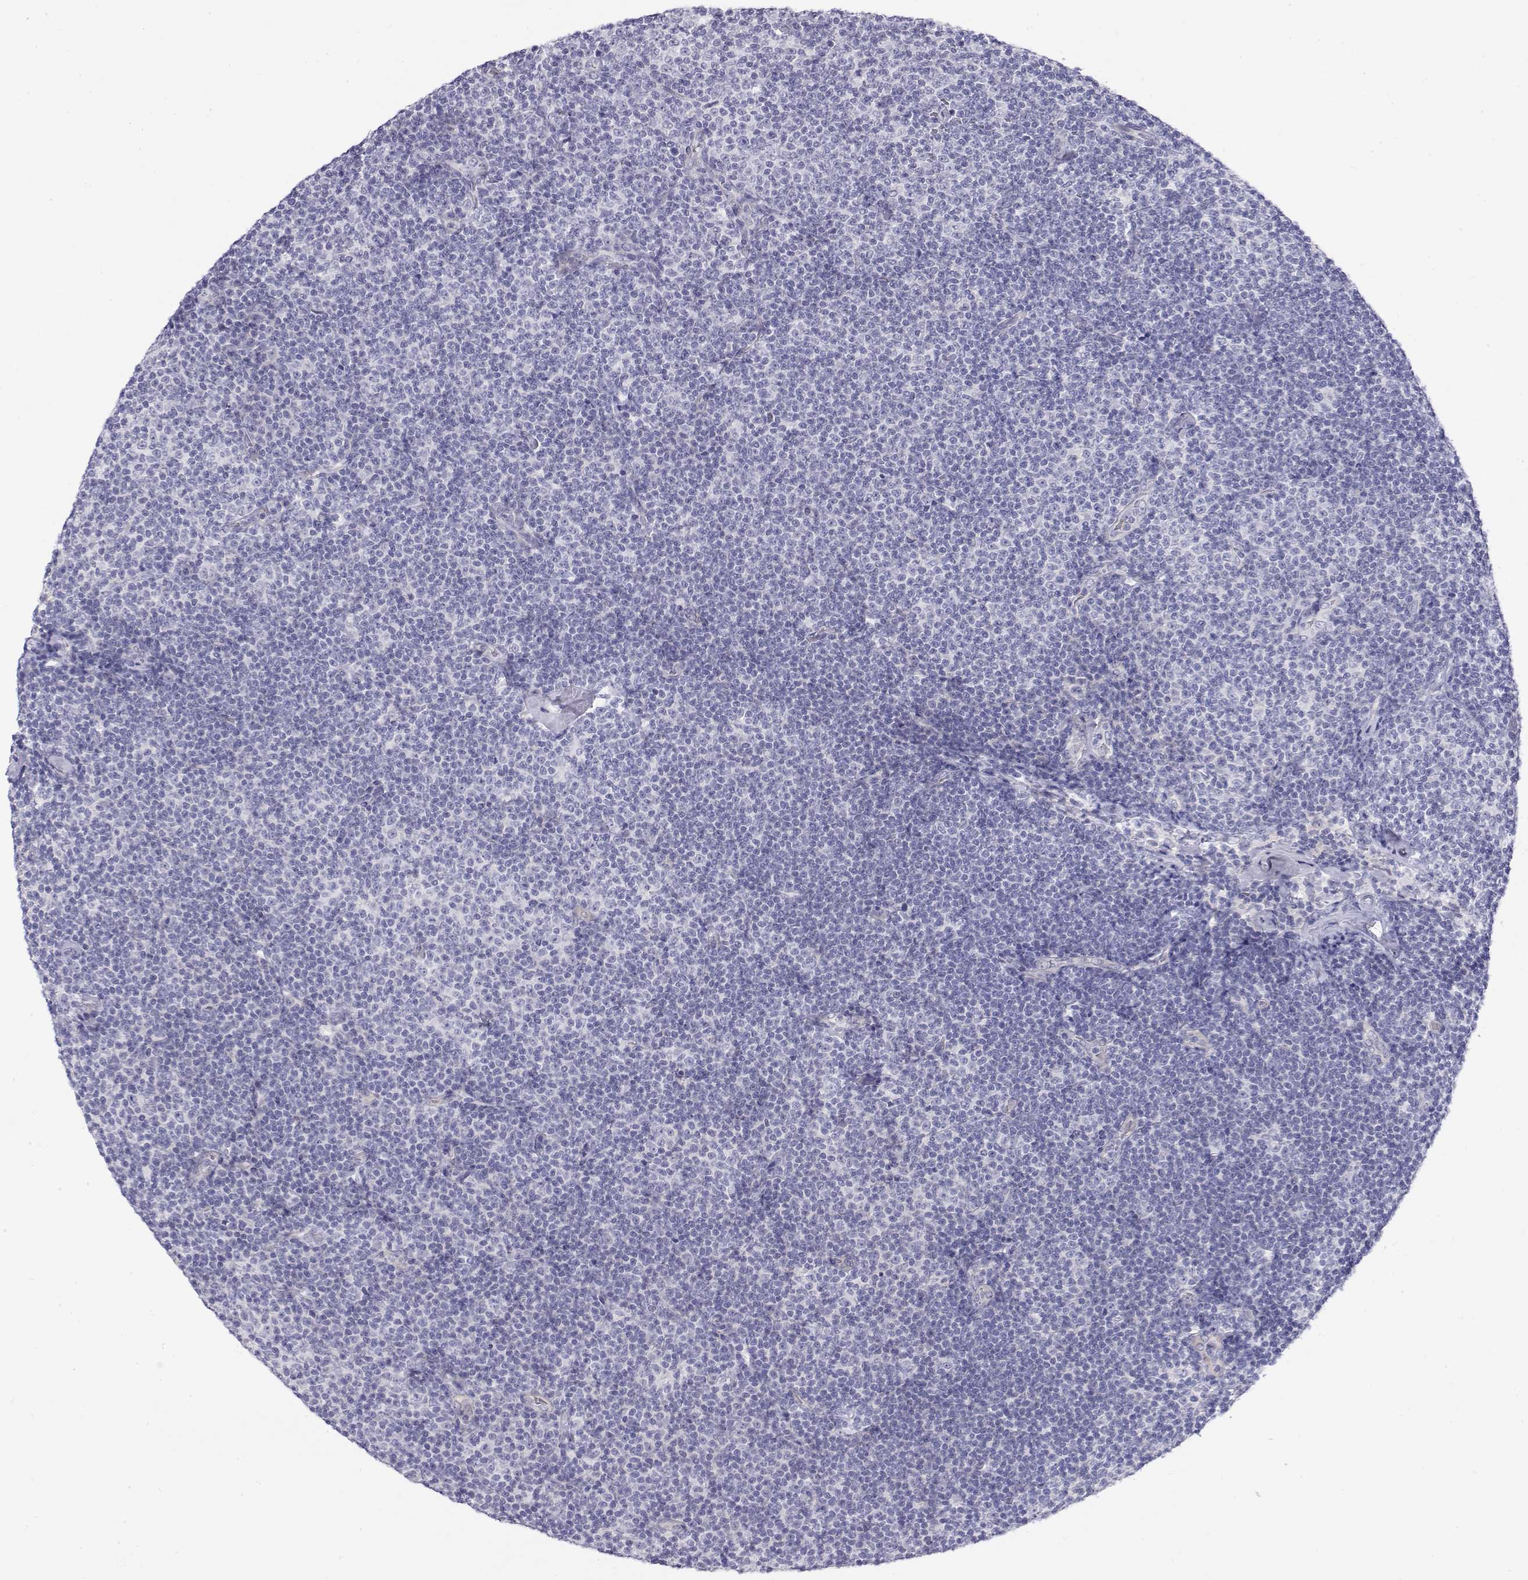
{"staining": {"intensity": "negative", "quantity": "none", "location": "none"}, "tissue": "lymphoma", "cell_type": "Tumor cells", "image_type": "cancer", "snomed": [{"axis": "morphology", "description": "Malignant lymphoma, non-Hodgkin's type, Low grade"}, {"axis": "topography", "description": "Lymph node"}], "caption": "Tumor cells show no significant expression in lymphoma.", "gene": "MISP", "patient": {"sex": "male", "age": 81}}